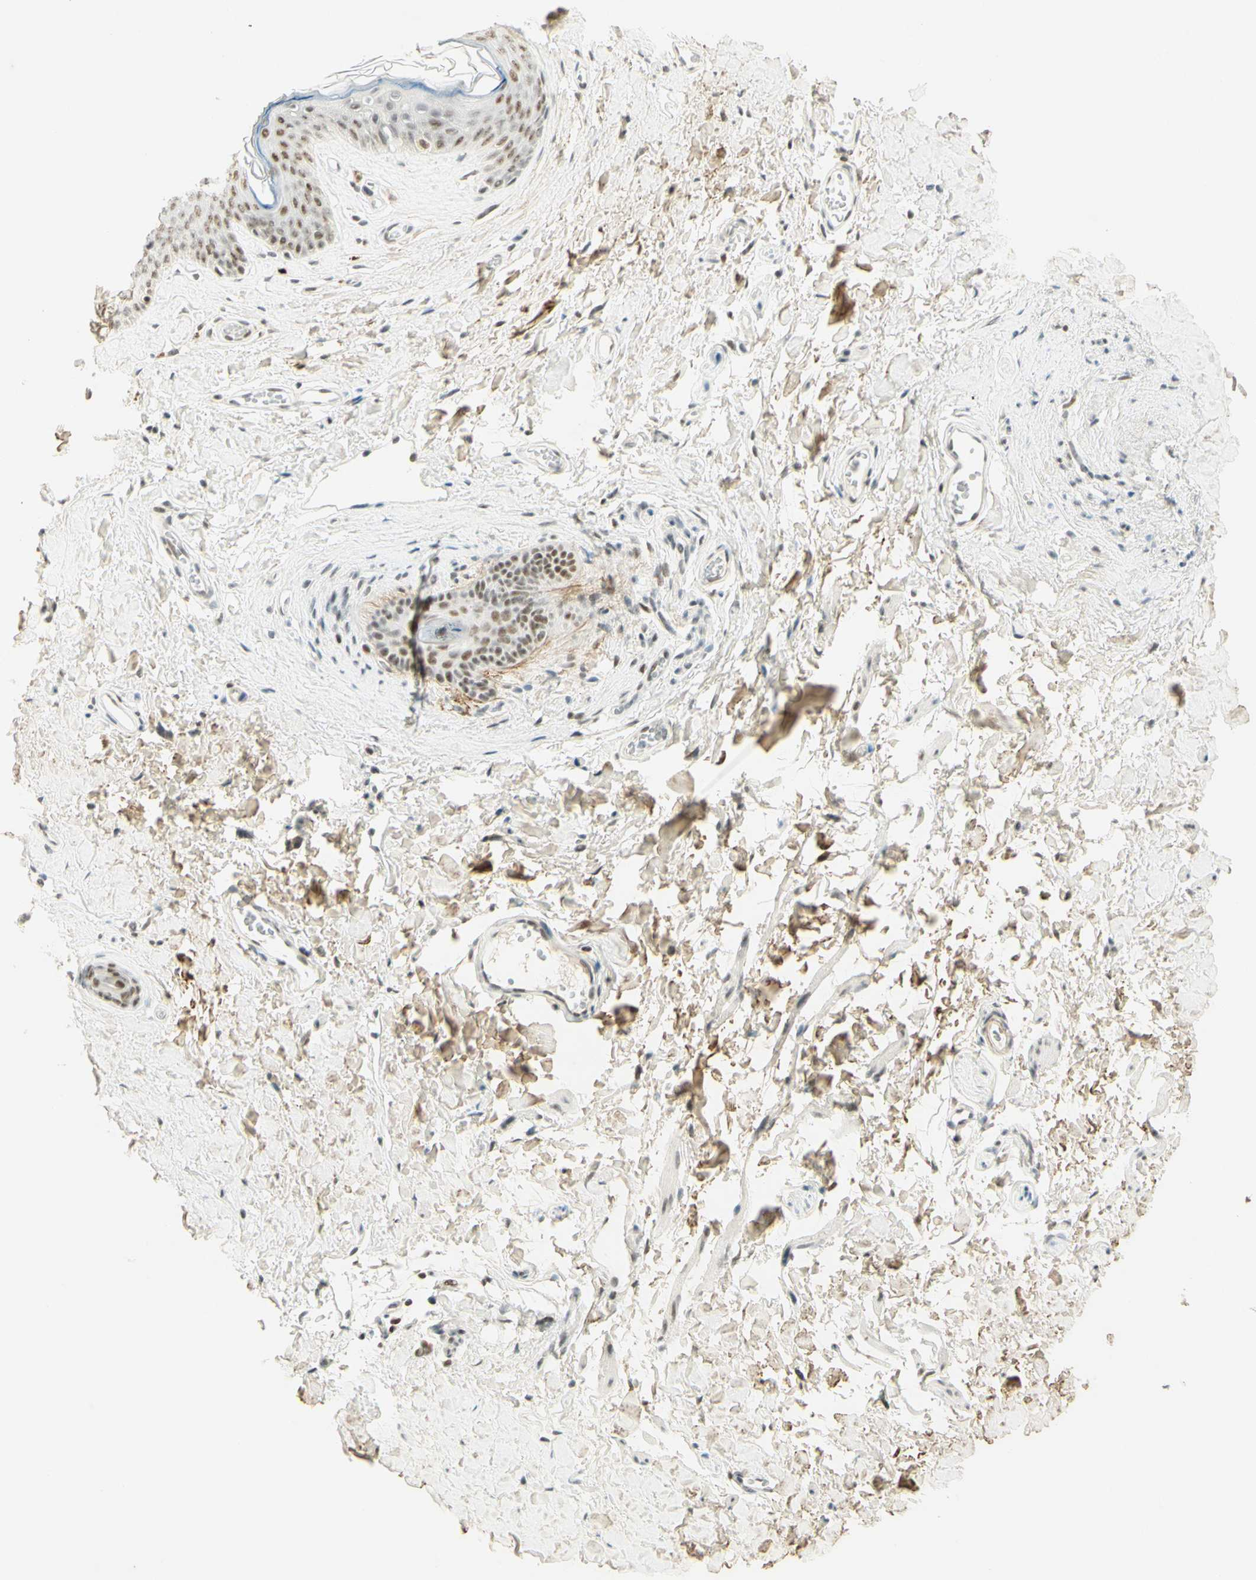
{"staining": {"intensity": "weak", "quantity": ">75%", "location": "nuclear"}, "tissue": "skin", "cell_type": "Epidermal cells", "image_type": "normal", "snomed": [{"axis": "morphology", "description": "Normal tissue, NOS"}, {"axis": "morphology", "description": "Inflammation, NOS"}, {"axis": "topography", "description": "Vulva"}], "caption": "Normal skin displays weak nuclear expression in about >75% of epidermal cells, visualized by immunohistochemistry. (IHC, brightfield microscopy, high magnification).", "gene": "PMS2", "patient": {"sex": "female", "age": 84}}